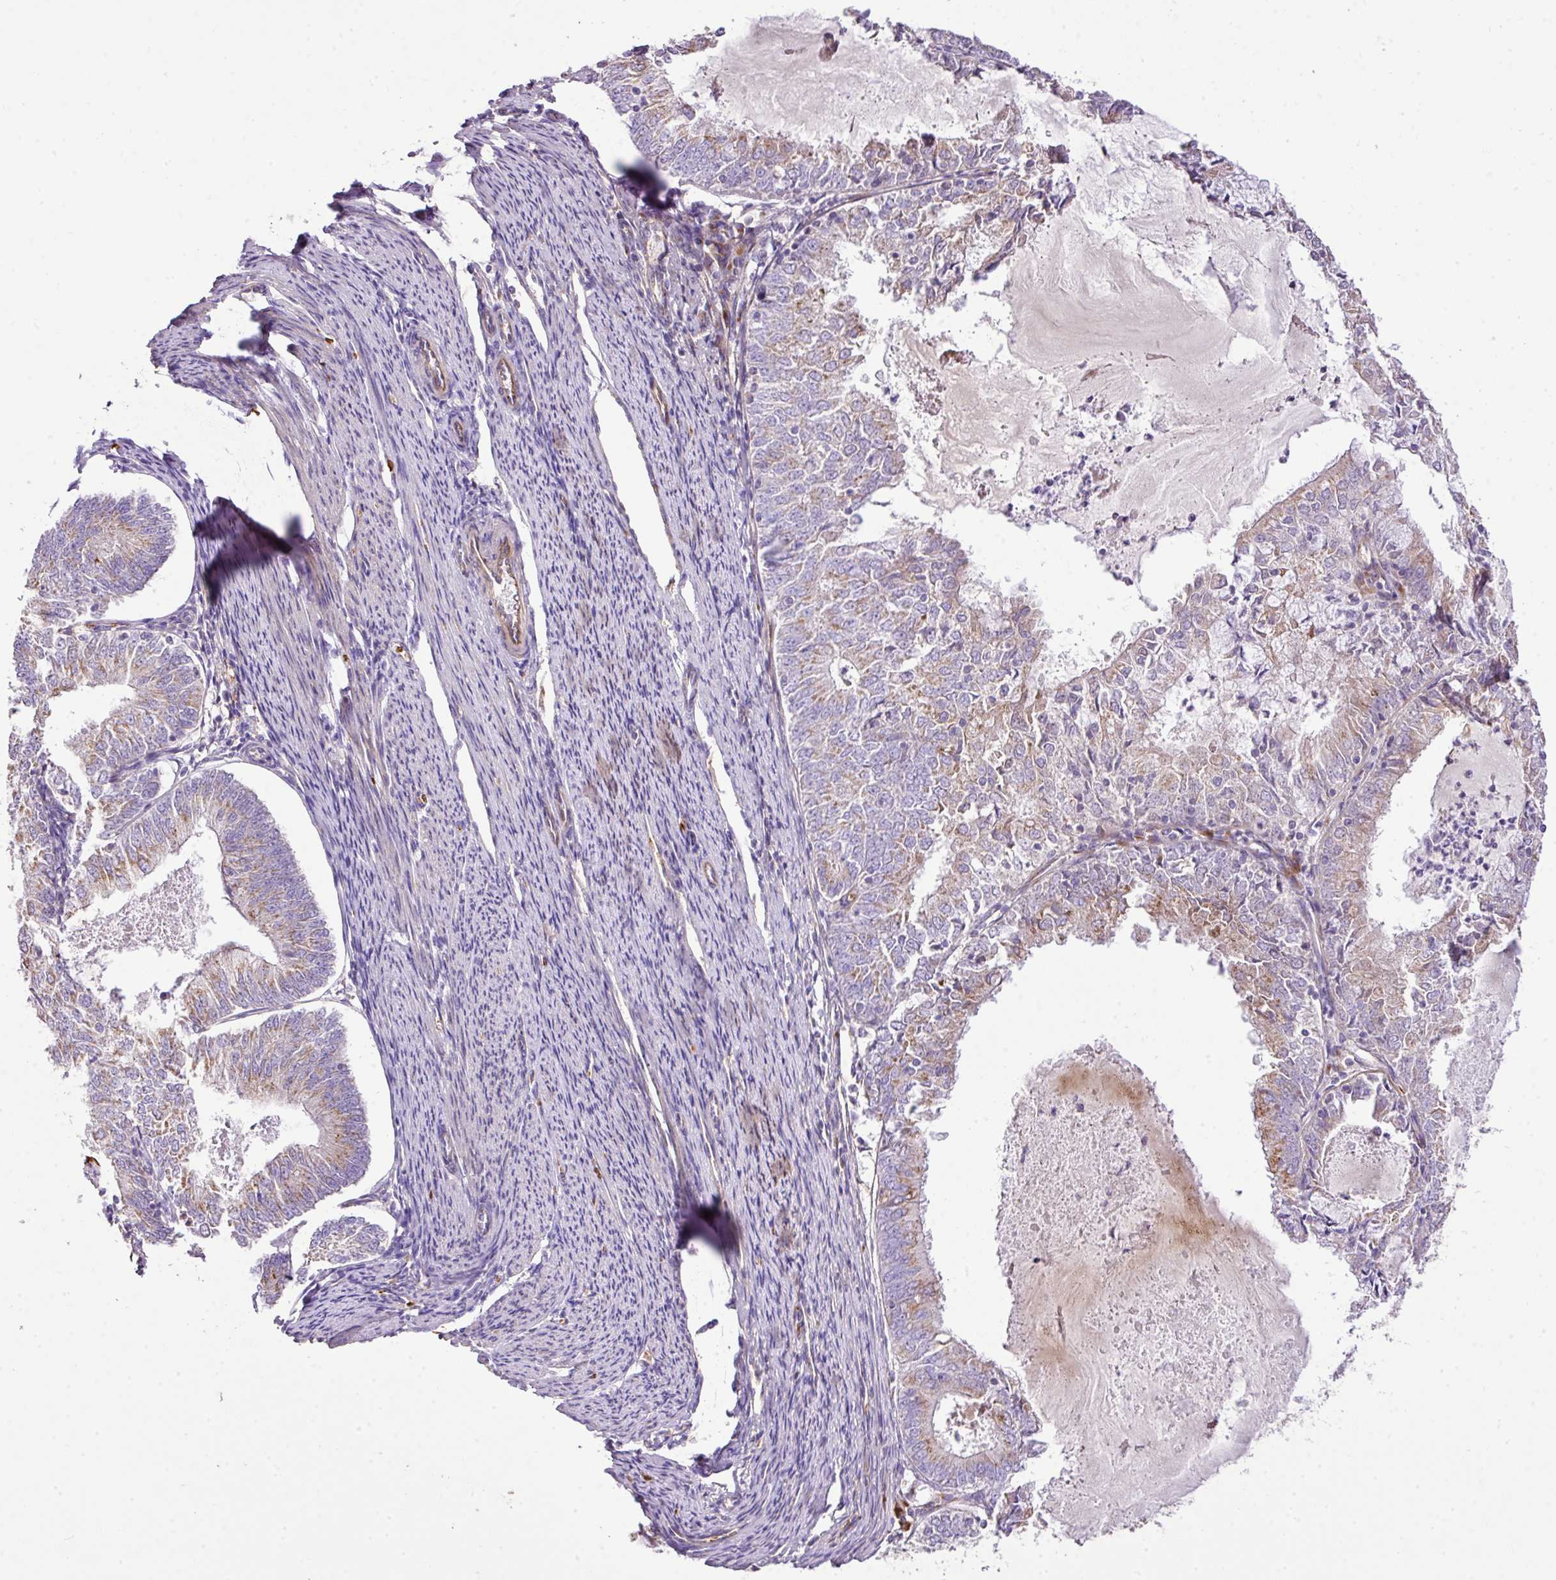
{"staining": {"intensity": "moderate", "quantity": "25%-75%", "location": "cytoplasmic/membranous"}, "tissue": "endometrial cancer", "cell_type": "Tumor cells", "image_type": "cancer", "snomed": [{"axis": "morphology", "description": "Adenocarcinoma, NOS"}, {"axis": "topography", "description": "Endometrium"}], "caption": "Adenocarcinoma (endometrial) stained for a protein demonstrates moderate cytoplasmic/membranous positivity in tumor cells. The protein is stained brown, and the nuclei are stained in blue (DAB (3,3'-diaminobenzidine) IHC with brightfield microscopy, high magnification).", "gene": "CTXN2", "patient": {"sex": "female", "age": 57}}